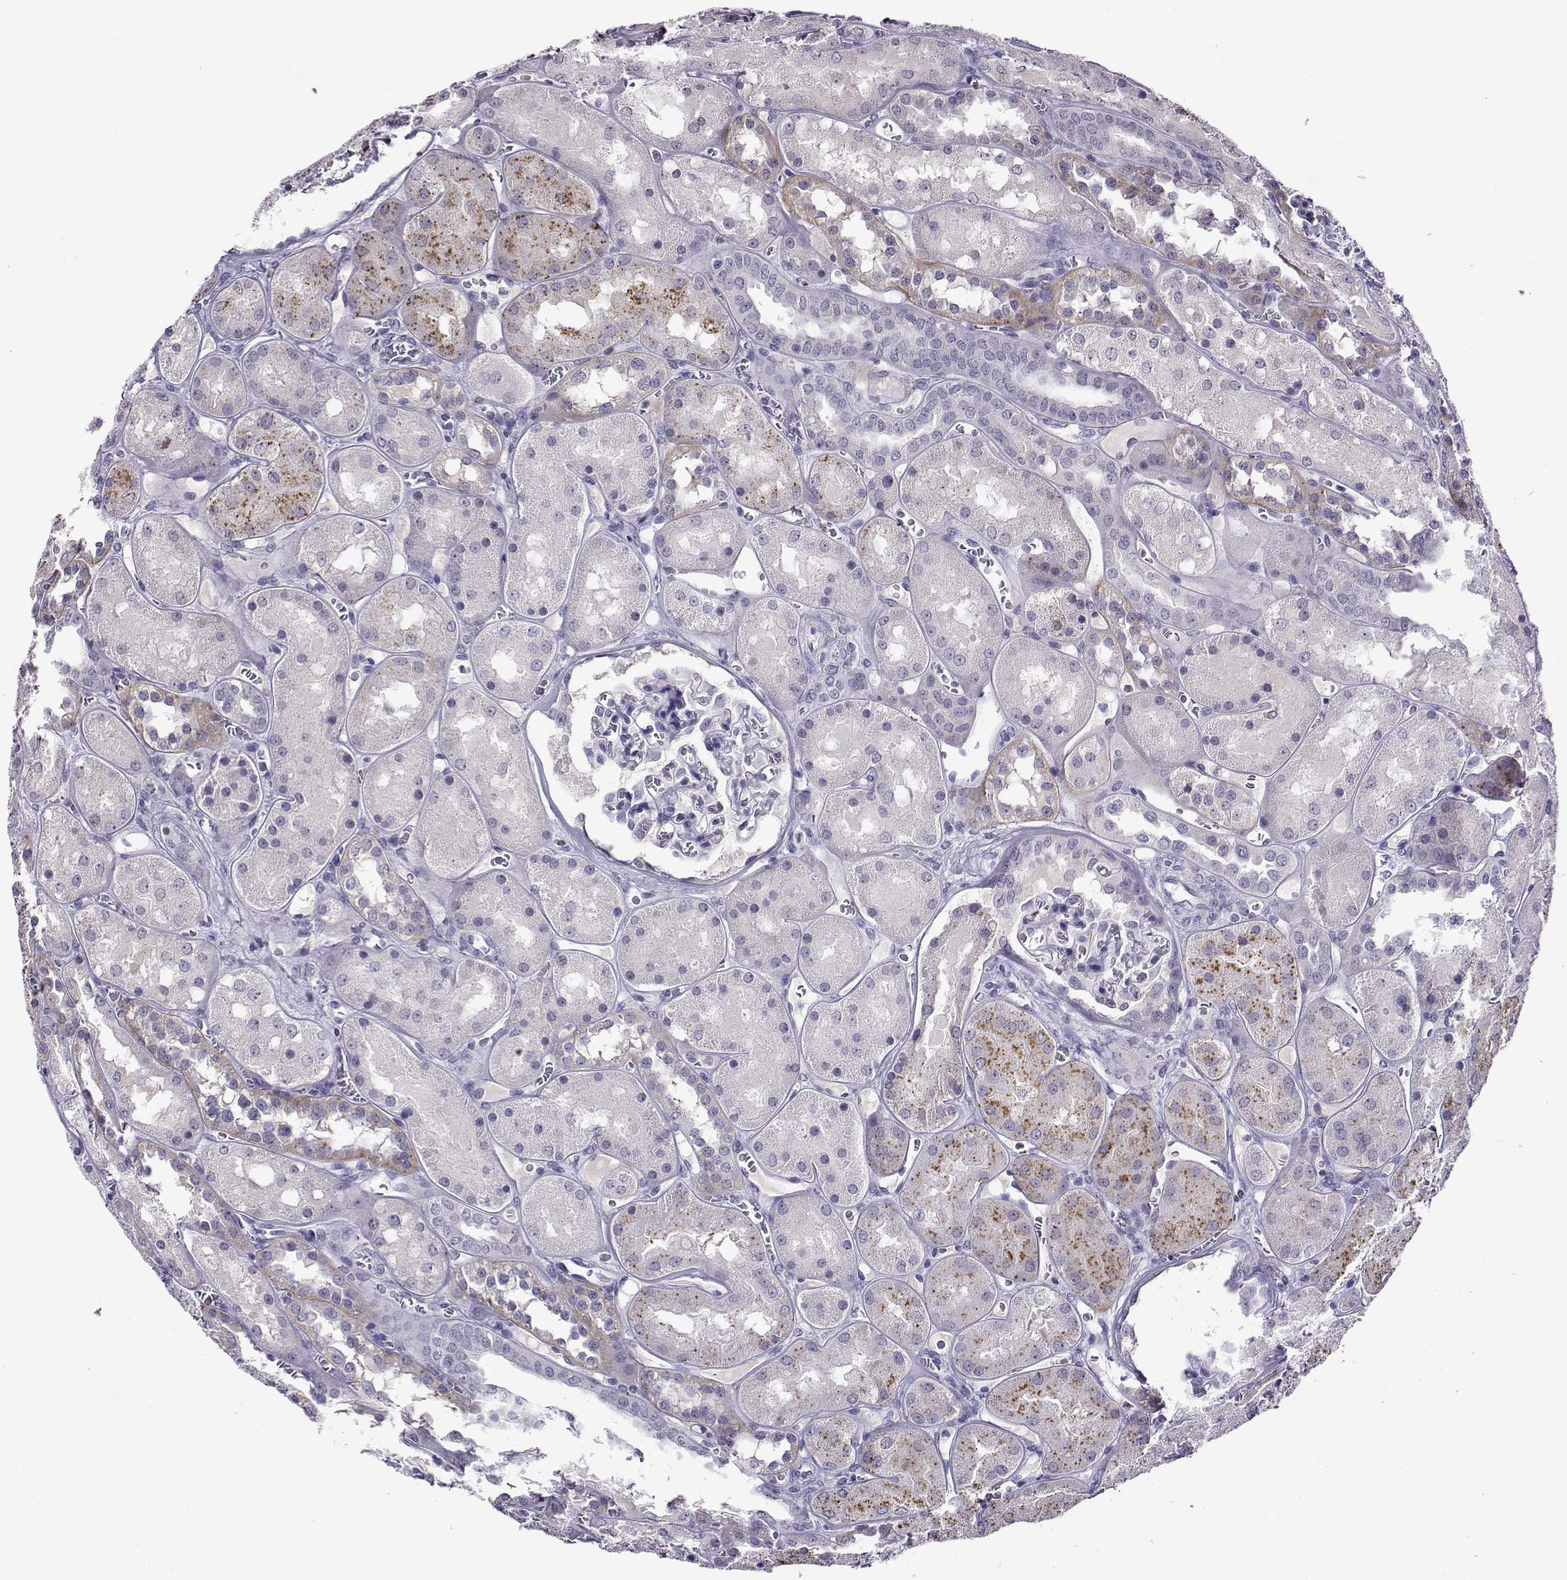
{"staining": {"intensity": "negative", "quantity": "none", "location": "none"}, "tissue": "kidney", "cell_type": "Cells in glomeruli", "image_type": "normal", "snomed": [{"axis": "morphology", "description": "Normal tissue, NOS"}, {"axis": "topography", "description": "Kidney"}], "caption": "IHC photomicrograph of unremarkable kidney: human kidney stained with DAB (3,3'-diaminobenzidine) reveals no significant protein expression in cells in glomeruli. (DAB (3,3'-diaminobenzidine) immunohistochemistry, high magnification).", "gene": "LRFN2", "patient": {"sex": "male", "age": 73}}